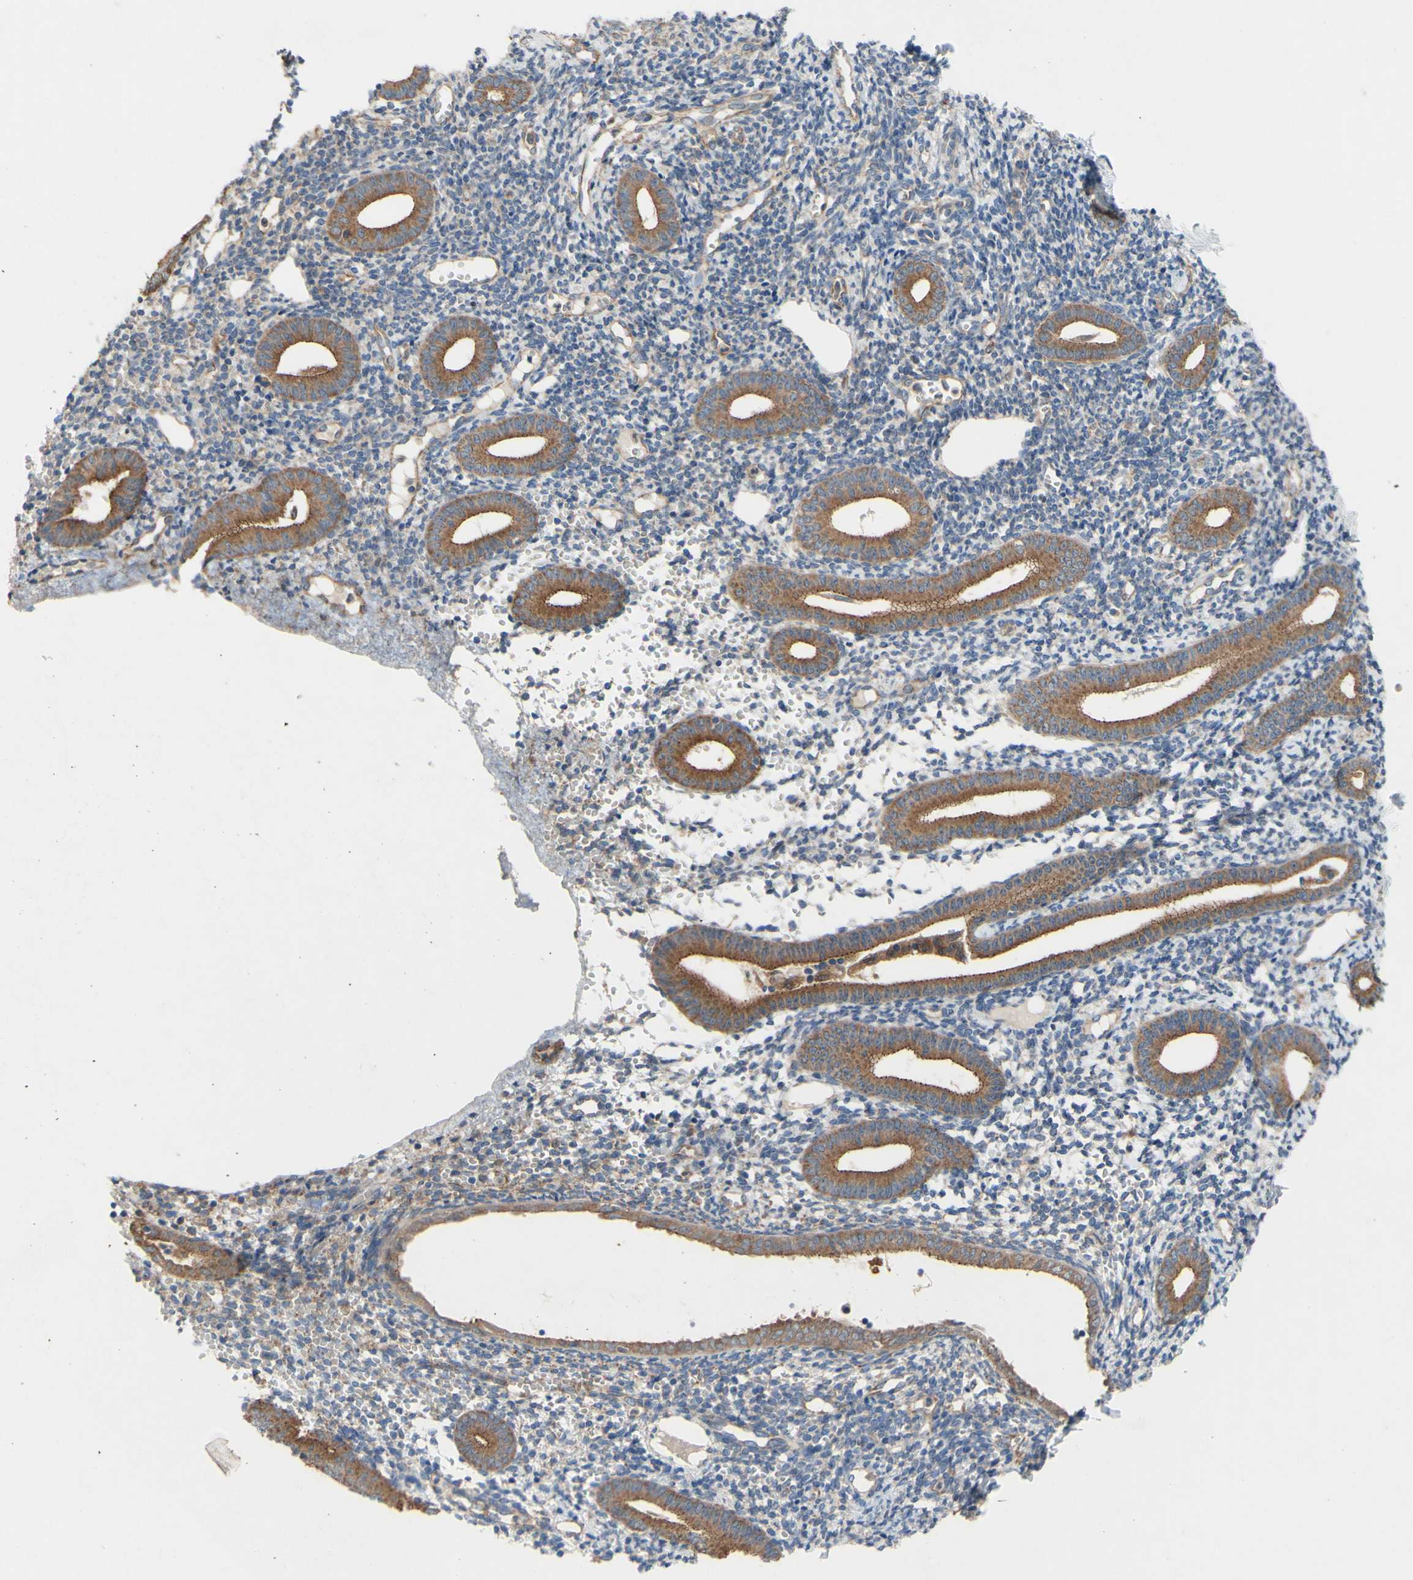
{"staining": {"intensity": "moderate", "quantity": "<25%", "location": "cytoplasmic/membranous"}, "tissue": "endometrium", "cell_type": "Cells in endometrial stroma", "image_type": "normal", "snomed": [{"axis": "morphology", "description": "Normal tissue, NOS"}, {"axis": "topography", "description": "Endometrium"}], "caption": "This is a histology image of immunohistochemistry (IHC) staining of unremarkable endometrium, which shows moderate positivity in the cytoplasmic/membranous of cells in endometrial stroma.", "gene": "PDGFB", "patient": {"sex": "female", "age": 50}}